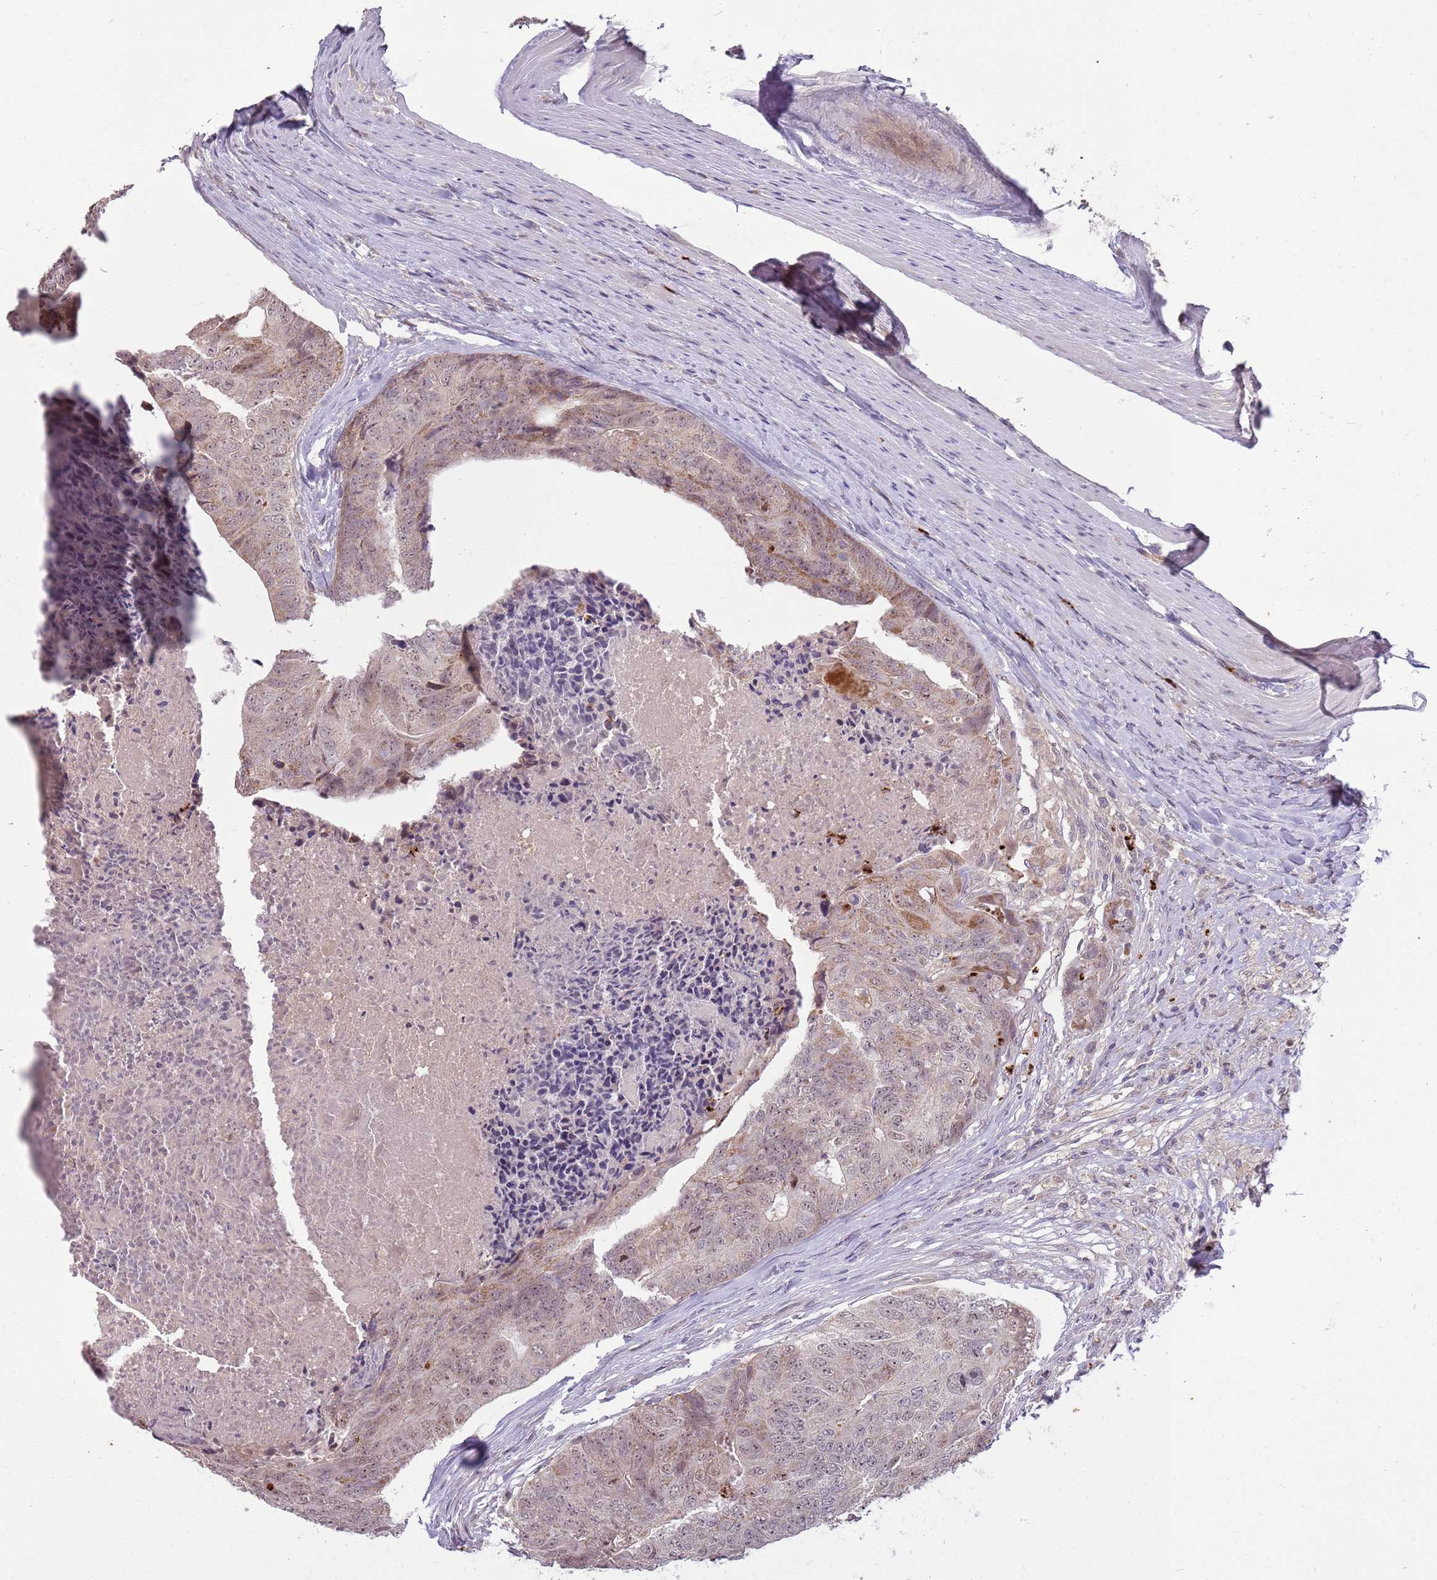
{"staining": {"intensity": "weak", "quantity": "25%-75%", "location": "nuclear"}, "tissue": "colorectal cancer", "cell_type": "Tumor cells", "image_type": "cancer", "snomed": [{"axis": "morphology", "description": "Adenocarcinoma, NOS"}, {"axis": "topography", "description": "Colon"}], "caption": "A low amount of weak nuclear positivity is seen in about 25%-75% of tumor cells in colorectal adenocarcinoma tissue. The protein is stained brown, and the nuclei are stained in blue (DAB (3,3'-diaminobenzidine) IHC with brightfield microscopy, high magnification).", "gene": "NBPF6", "patient": {"sex": "female", "age": 67}}